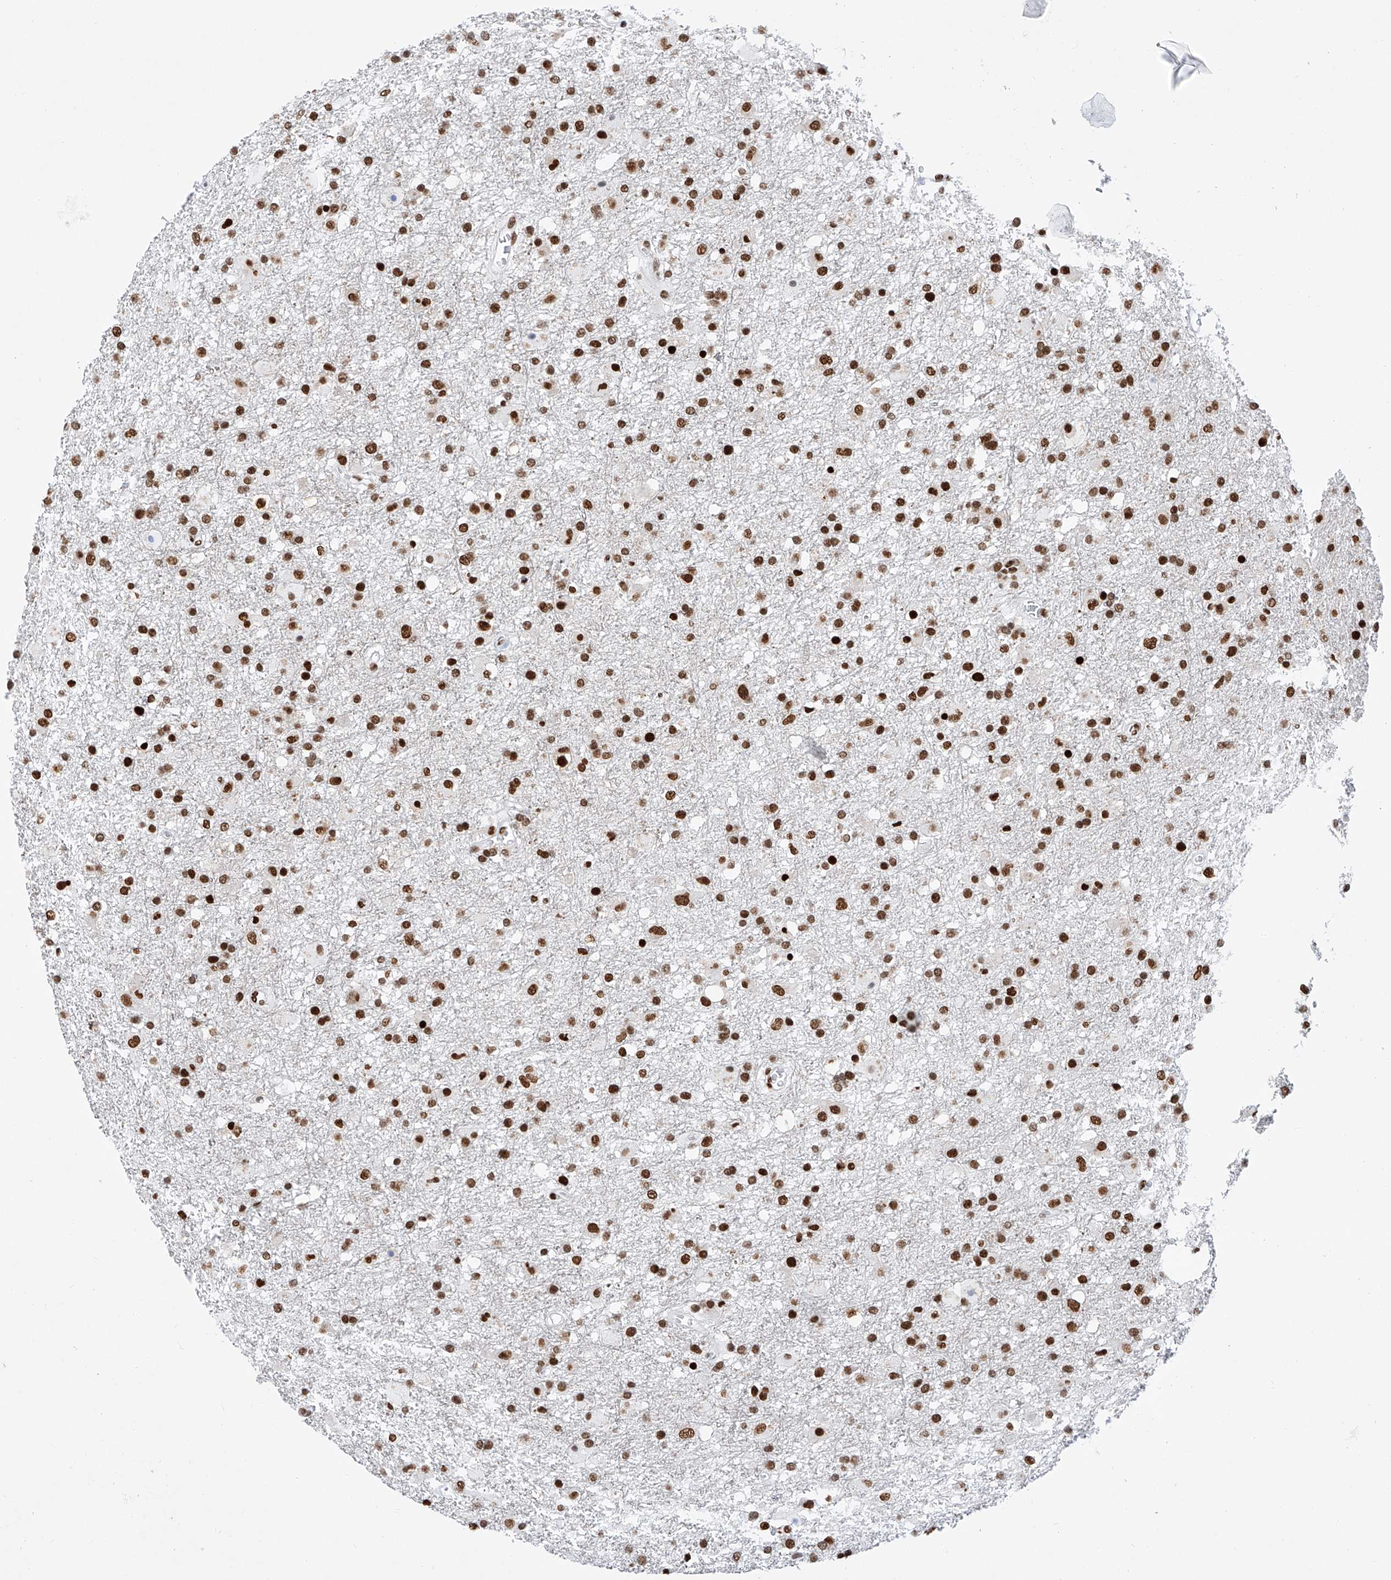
{"staining": {"intensity": "strong", "quantity": ">75%", "location": "nuclear"}, "tissue": "glioma", "cell_type": "Tumor cells", "image_type": "cancer", "snomed": [{"axis": "morphology", "description": "Glioma, malignant, Low grade"}, {"axis": "topography", "description": "Brain"}], "caption": "This is a micrograph of immunohistochemistry staining of glioma, which shows strong staining in the nuclear of tumor cells.", "gene": "SRSF6", "patient": {"sex": "male", "age": 65}}